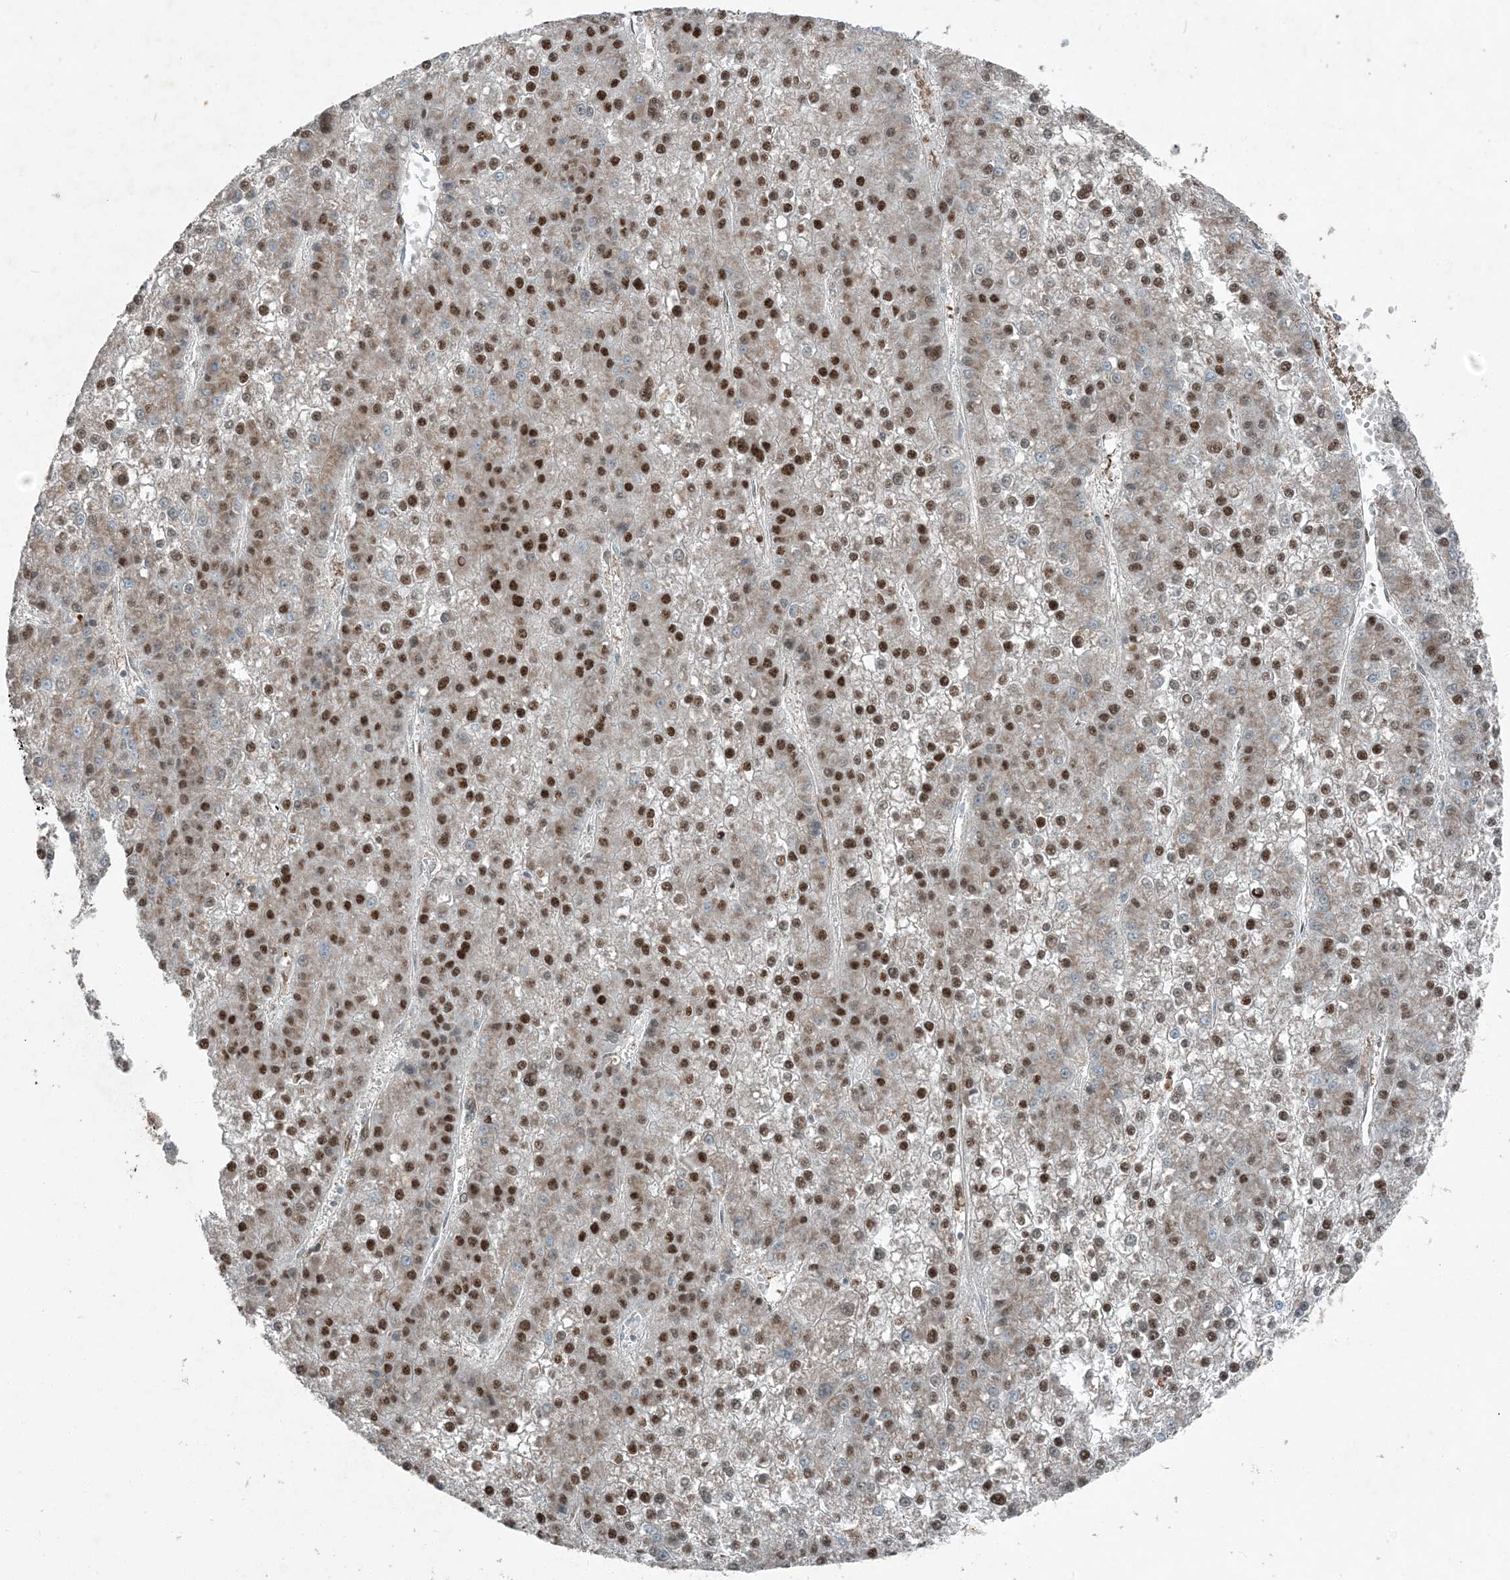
{"staining": {"intensity": "moderate", "quantity": ">75%", "location": "nuclear"}, "tissue": "liver cancer", "cell_type": "Tumor cells", "image_type": "cancer", "snomed": [{"axis": "morphology", "description": "Carcinoma, Hepatocellular, NOS"}, {"axis": "topography", "description": "Liver"}], "caption": "Brown immunohistochemical staining in human hepatocellular carcinoma (liver) reveals moderate nuclear positivity in approximately >75% of tumor cells. The staining is performed using DAB brown chromogen to label protein expression. The nuclei are counter-stained blue using hematoxylin.", "gene": "TADA2B", "patient": {"sex": "female", "age": 73}}